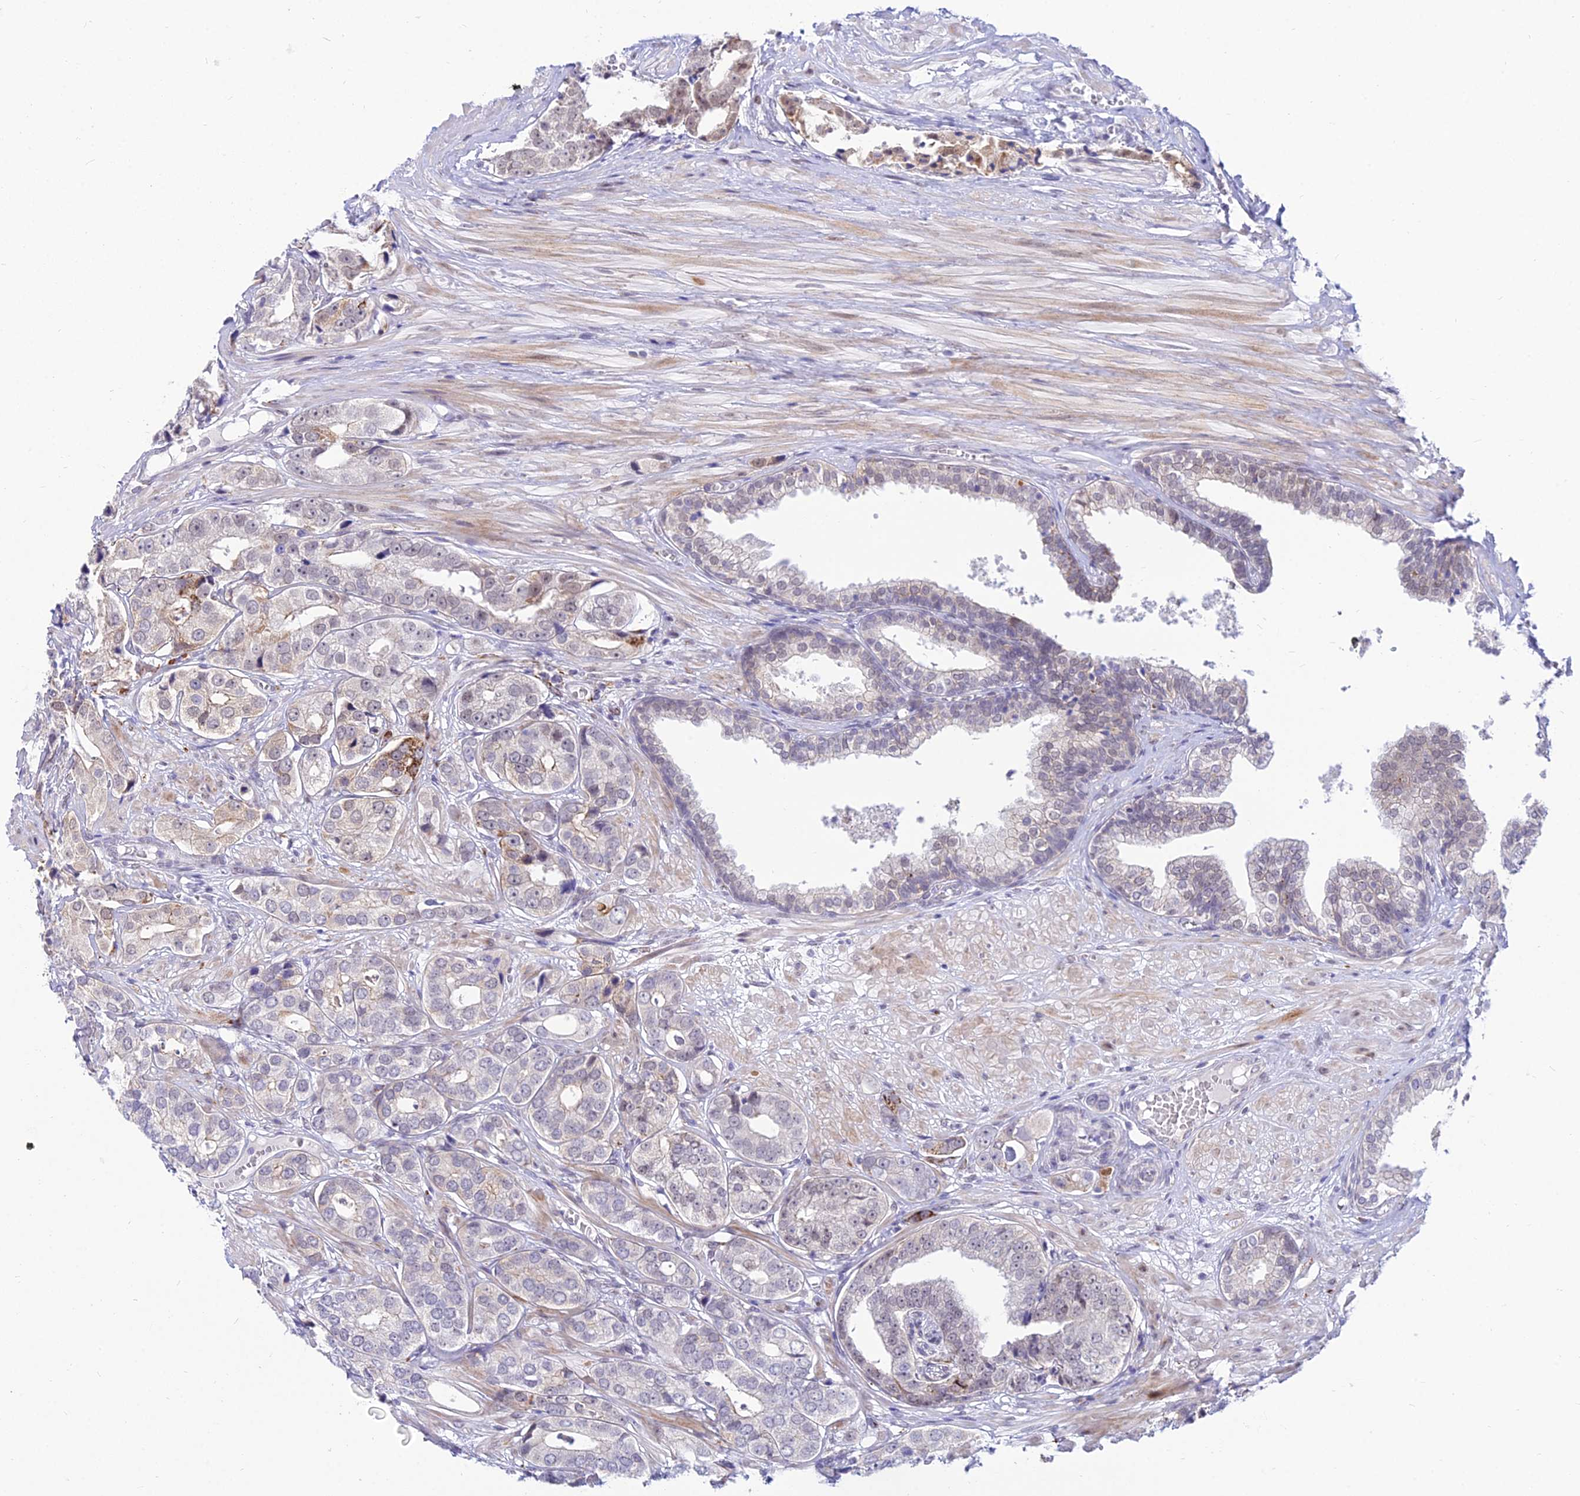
{"staining": {"intensity": "weak", "quantity": "<25%", "location": "cytoplasmic/membranous"}, "tissue": "prostate cancer", "cell_type": "Tumor cells", "image_type": "cancer", "snomed": [{"axis": "morphology", "description": "Adenocarcinoma, High grade"}, {"axis": "topography", "description": "Prostate"}], "caption": "Immunohistochemical staining of prostate high-grade adenocarcinoma displays no significant positivity in tumor cells.", "gene": "C6orf163", "patient": {"sex": "male", "age": 71}}